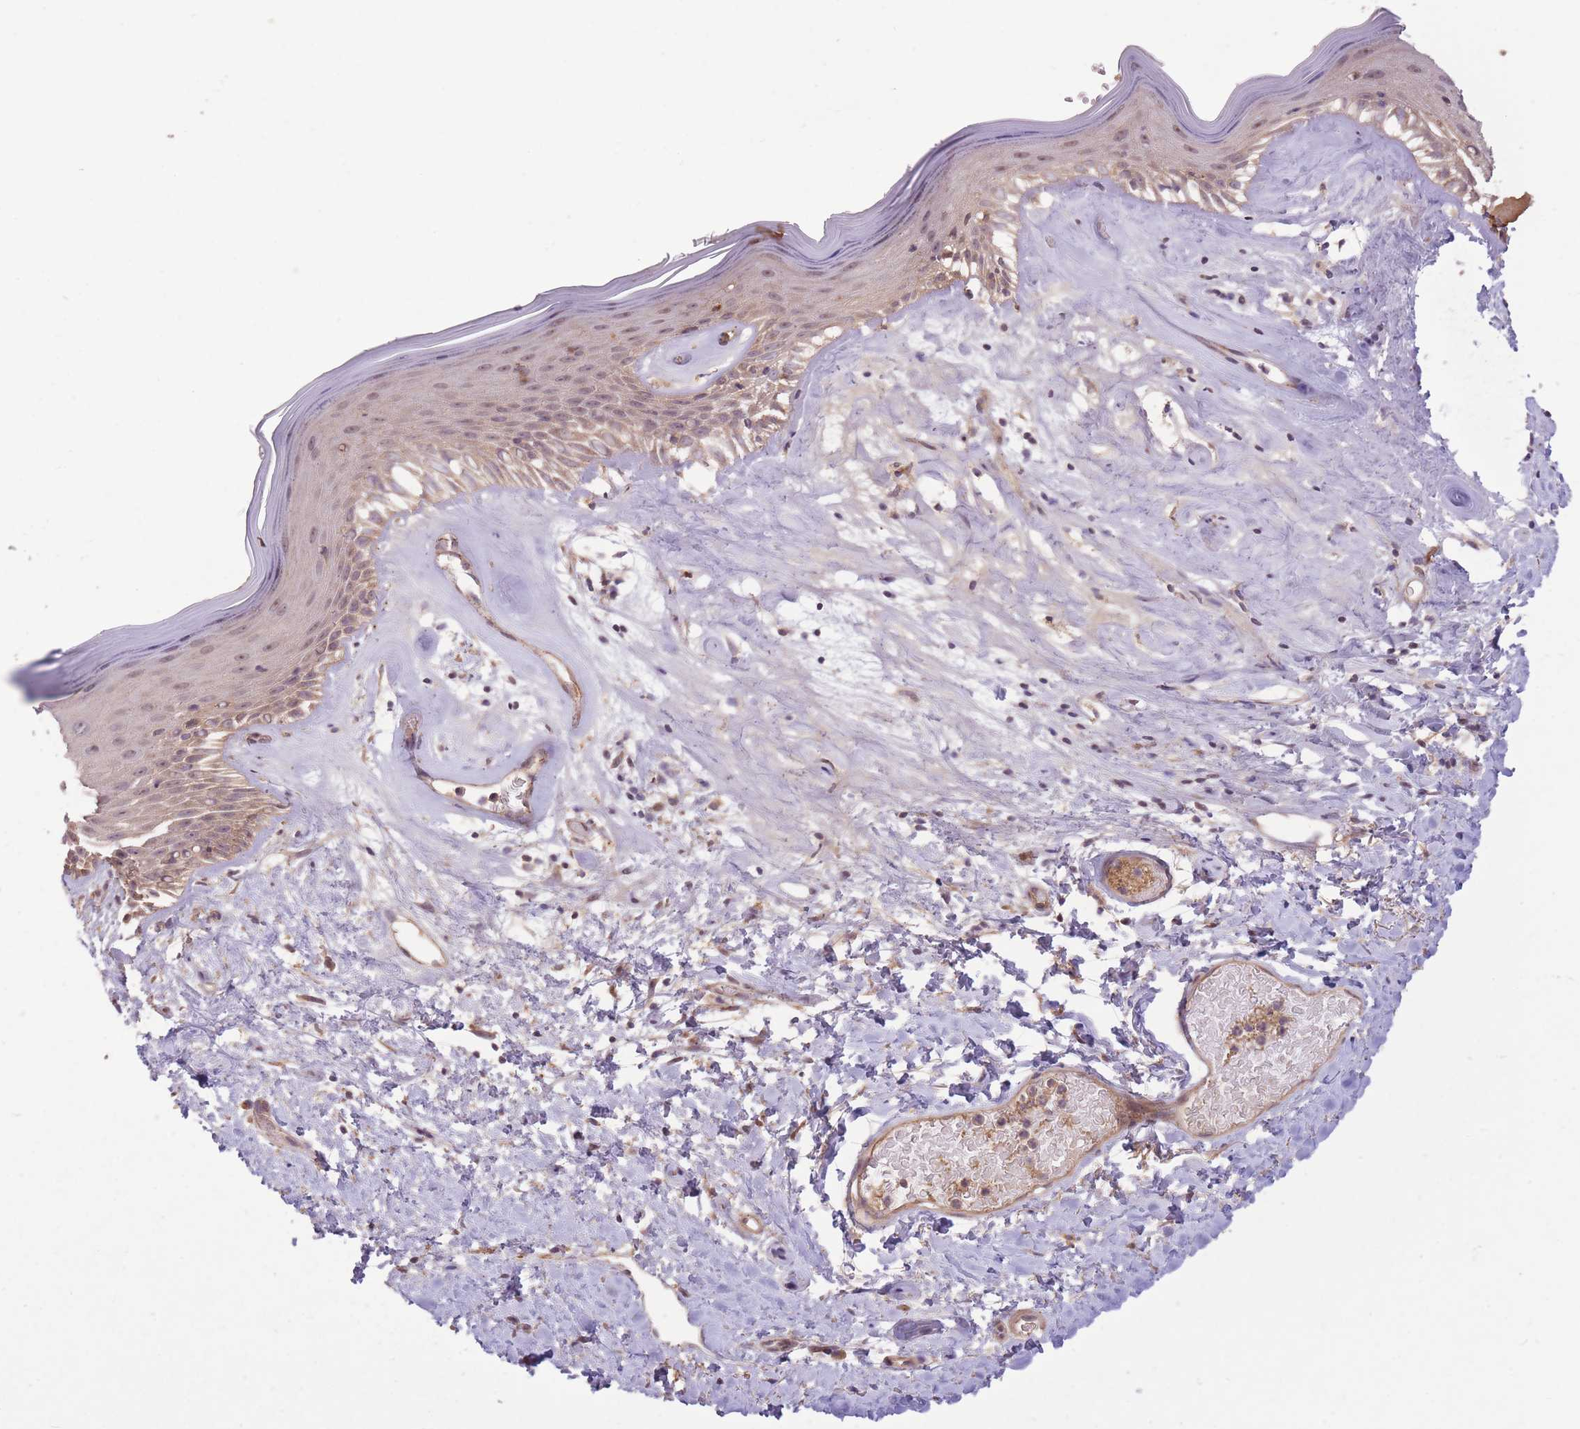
{"staining": {"intensity": "moderate", "quantity": "25%-75%", "location": "cytoplasmic/membranous,nuclear"}, "tissue": "skin", "cell_type": "Epidermal cells", "image_type": "normal", "snomed": [{"axis": "morphology", "description": "Normal tissue, NOS"}, {"axis": "morphology", "description": "Inflammation, NOS"}, {"axis": "topography", "description": "Vulva"}], "caption": "DAB immunohistochemical staining of unremarkable human skin demonstrates moderate cytoplasmic/membranous,nuclear protein staining in about 25%-75% of epidermal cells. (DAB IHC, brown staining for protein, blue staining for nuclei).", "gene": "POLR3F", "patient": {"sex": "female", "age": 86}}